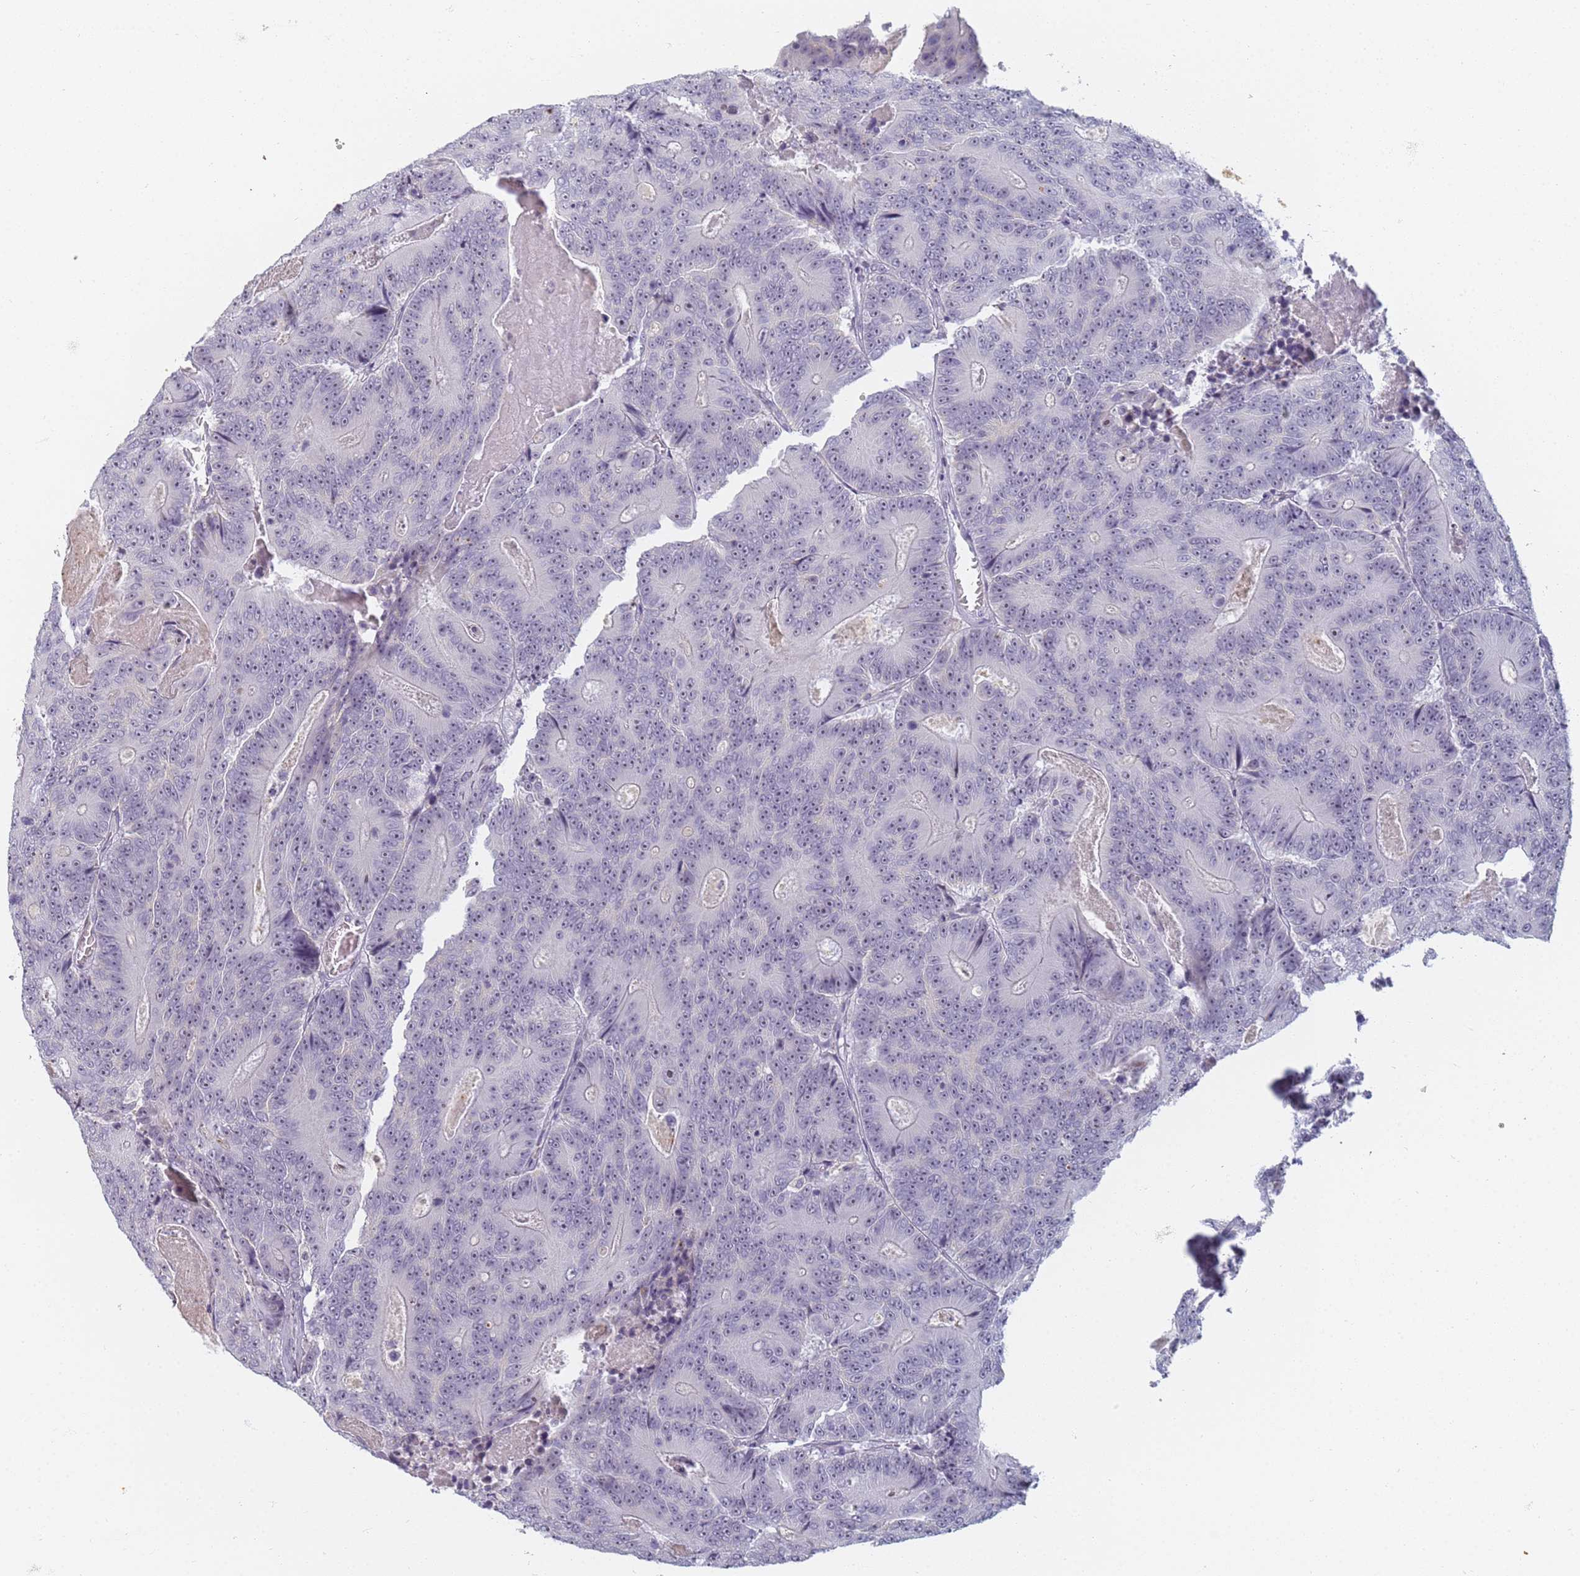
{"staining": {"intensity": "negative", "quantity": "none", "location": "none"}, "tissue": "colorectal cancer", "cell_type": "Tumor cells", "image_type": "cancer", "snomed": [{"axis": "morphology", "description": "Adenocarcinoma, NOS"}, {"axis": "topography", "description": "Colon"}], "caption": "This micrograph is of colorectal cancer stained with immunohistochemistry to label a protein in brown with the nuclei are counter-stained blue. There is no staining in tumor cells.", "gene": "SLC38A9", "patient": {"sex": "male", "age": 83}}